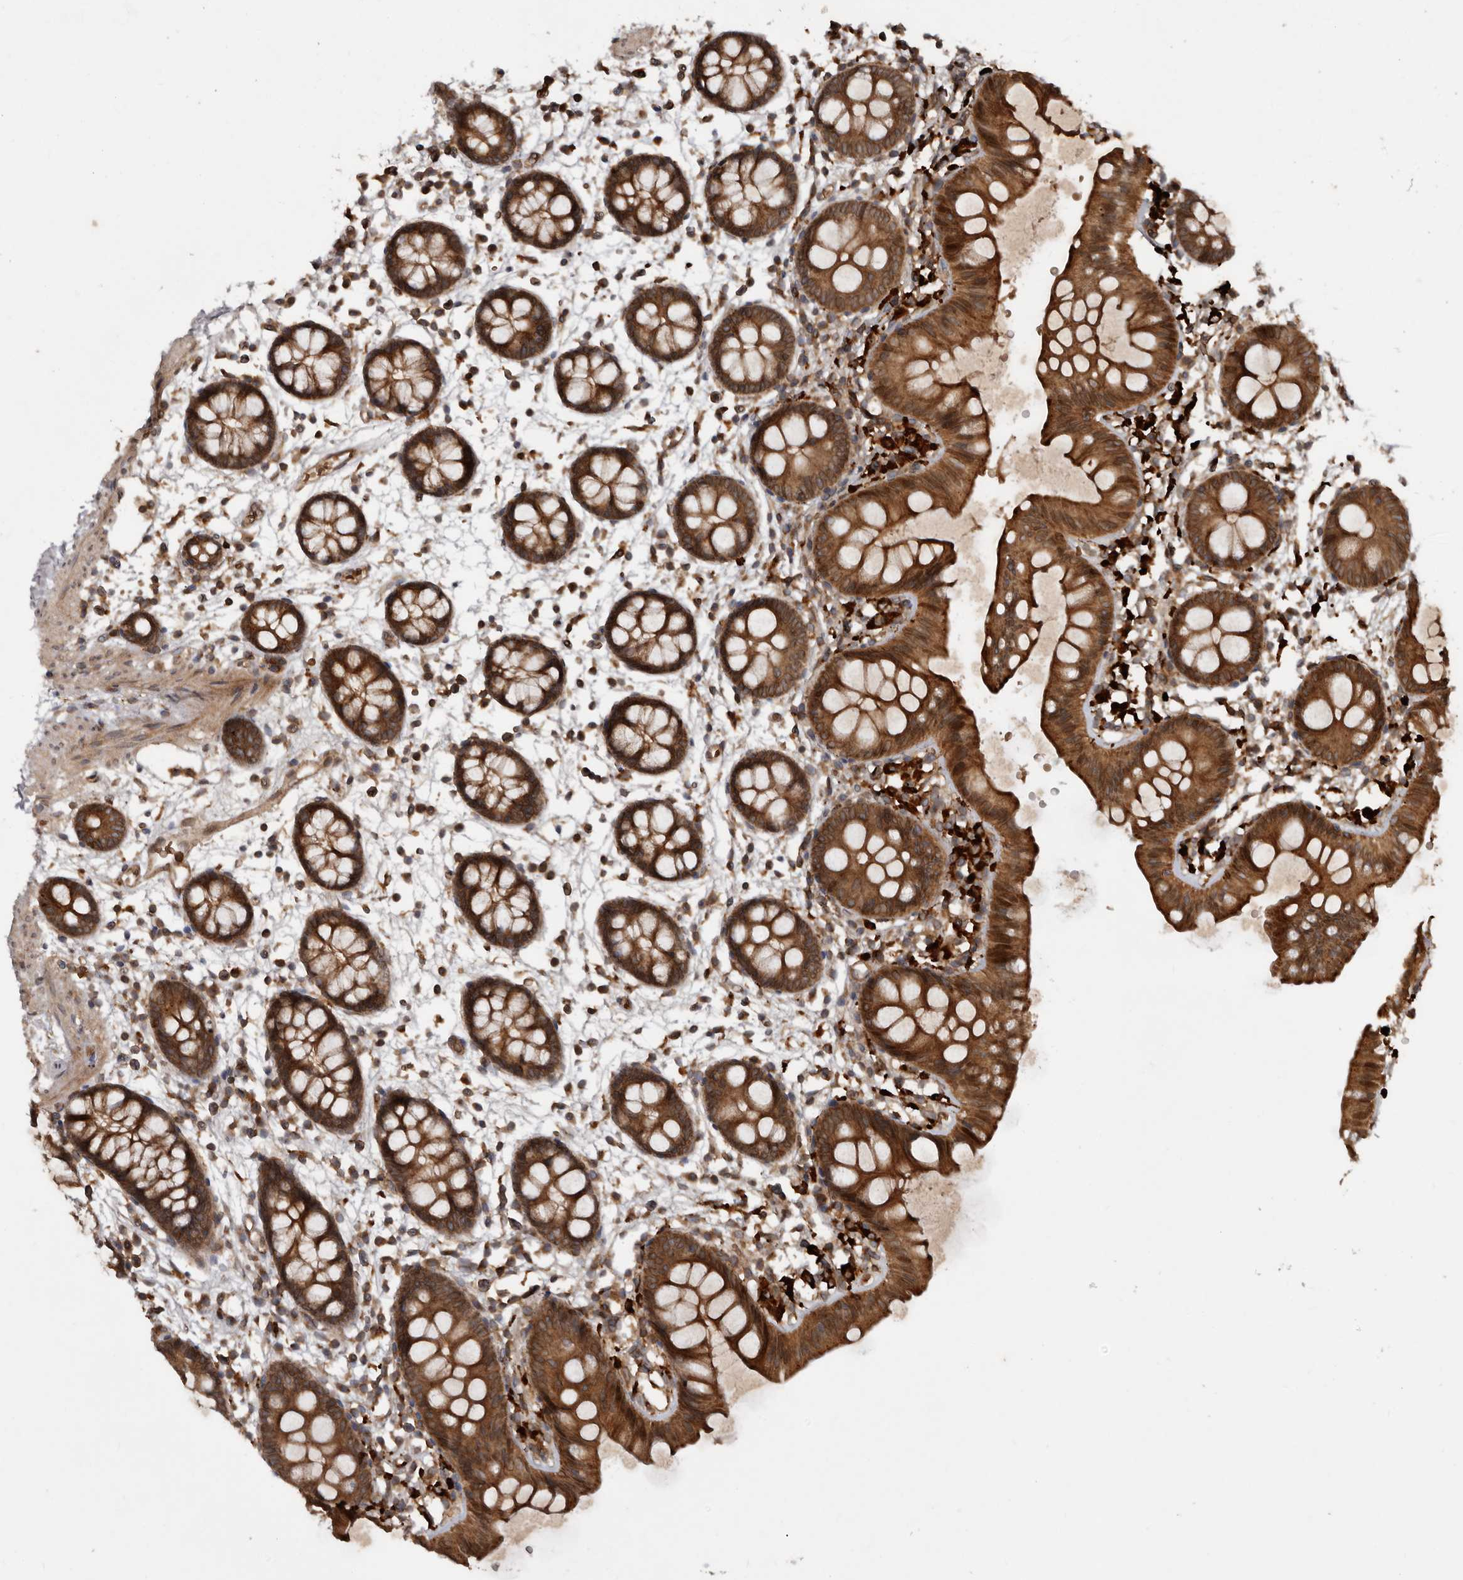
{"staining": {"intensity": "strong", "quantity": ">75%", "location": "cytoplasmic/membranous"}, "tissue": "colon", "cell_type": "Endothelial cells", "image_type": "normal", "snomed": [{"axis": "morphology", "description": "Normal tissue, NOS"}, {"axis": "topography", "description": "Colon"}], "caption": "This histopathology image displays normal colon stained with immunohistochemistry (IHC) to label a protein in brown. The cytoplasmic/membranous of endothelial cells show strong positivity for the protein. Nuclei are counter-stained blue.", "gene": "STK36", "patient": {"sex": "male", "age": 56}}